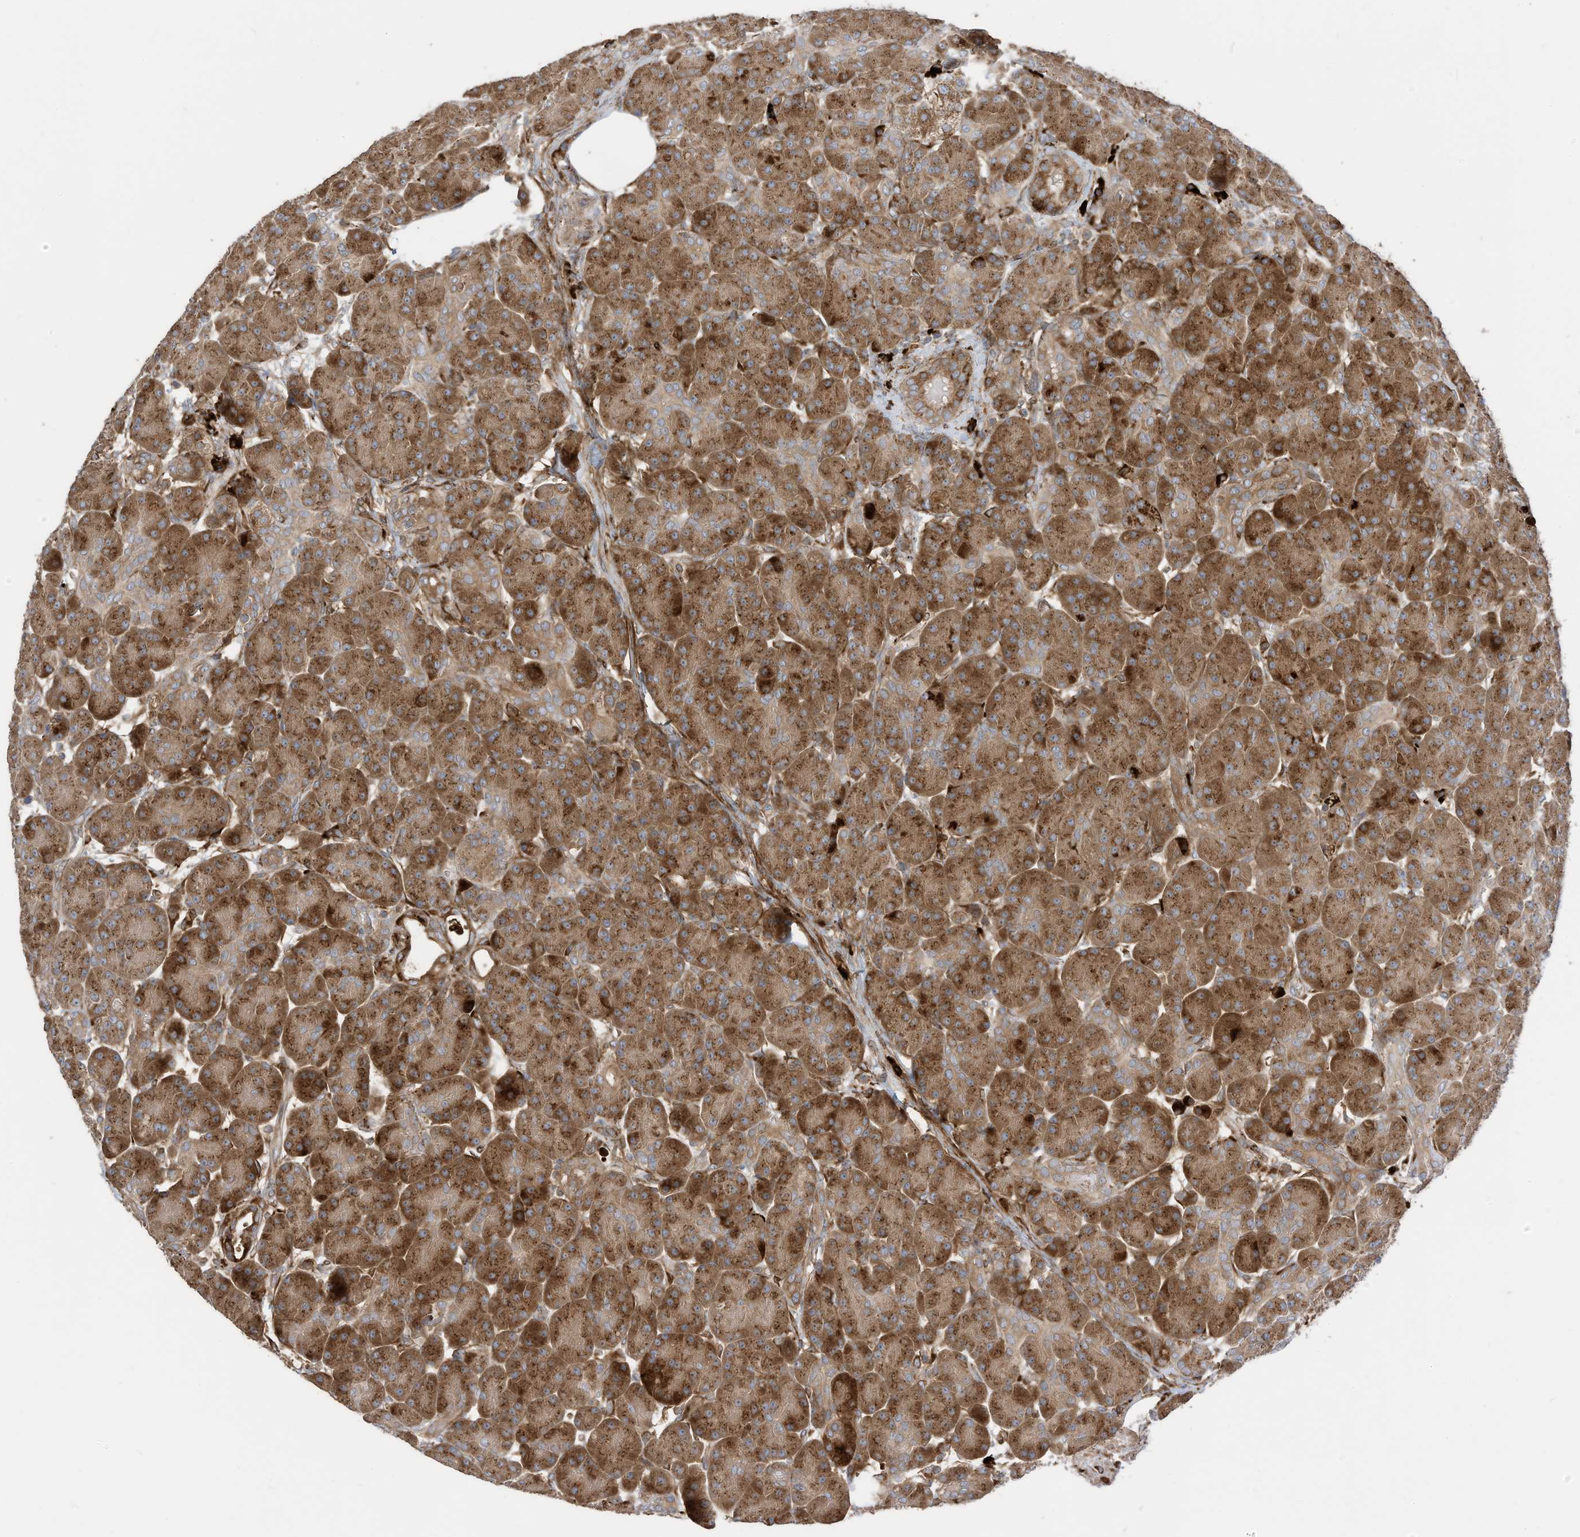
{"staining": {"intensity": "strong", "quantity": ">75%", "location": "cytoplasmic/membranous"}, "tissue": "pancreas", "cell_type": "Exocrine glandular cells", "image_type": "normal", "snomed": [{"axis": "morphology", "description": "Normal tissue, NOS"}, {"axis": "topography", "description": "Pancreas"}], "caption": "A brown stain highlights strong cytoplasmic/membranous positivity of a protein in exocrine glandular cells of normal pancreas.", "gene": "TRNAU1AP", "patient": {"sex": "male", "age": 63}}